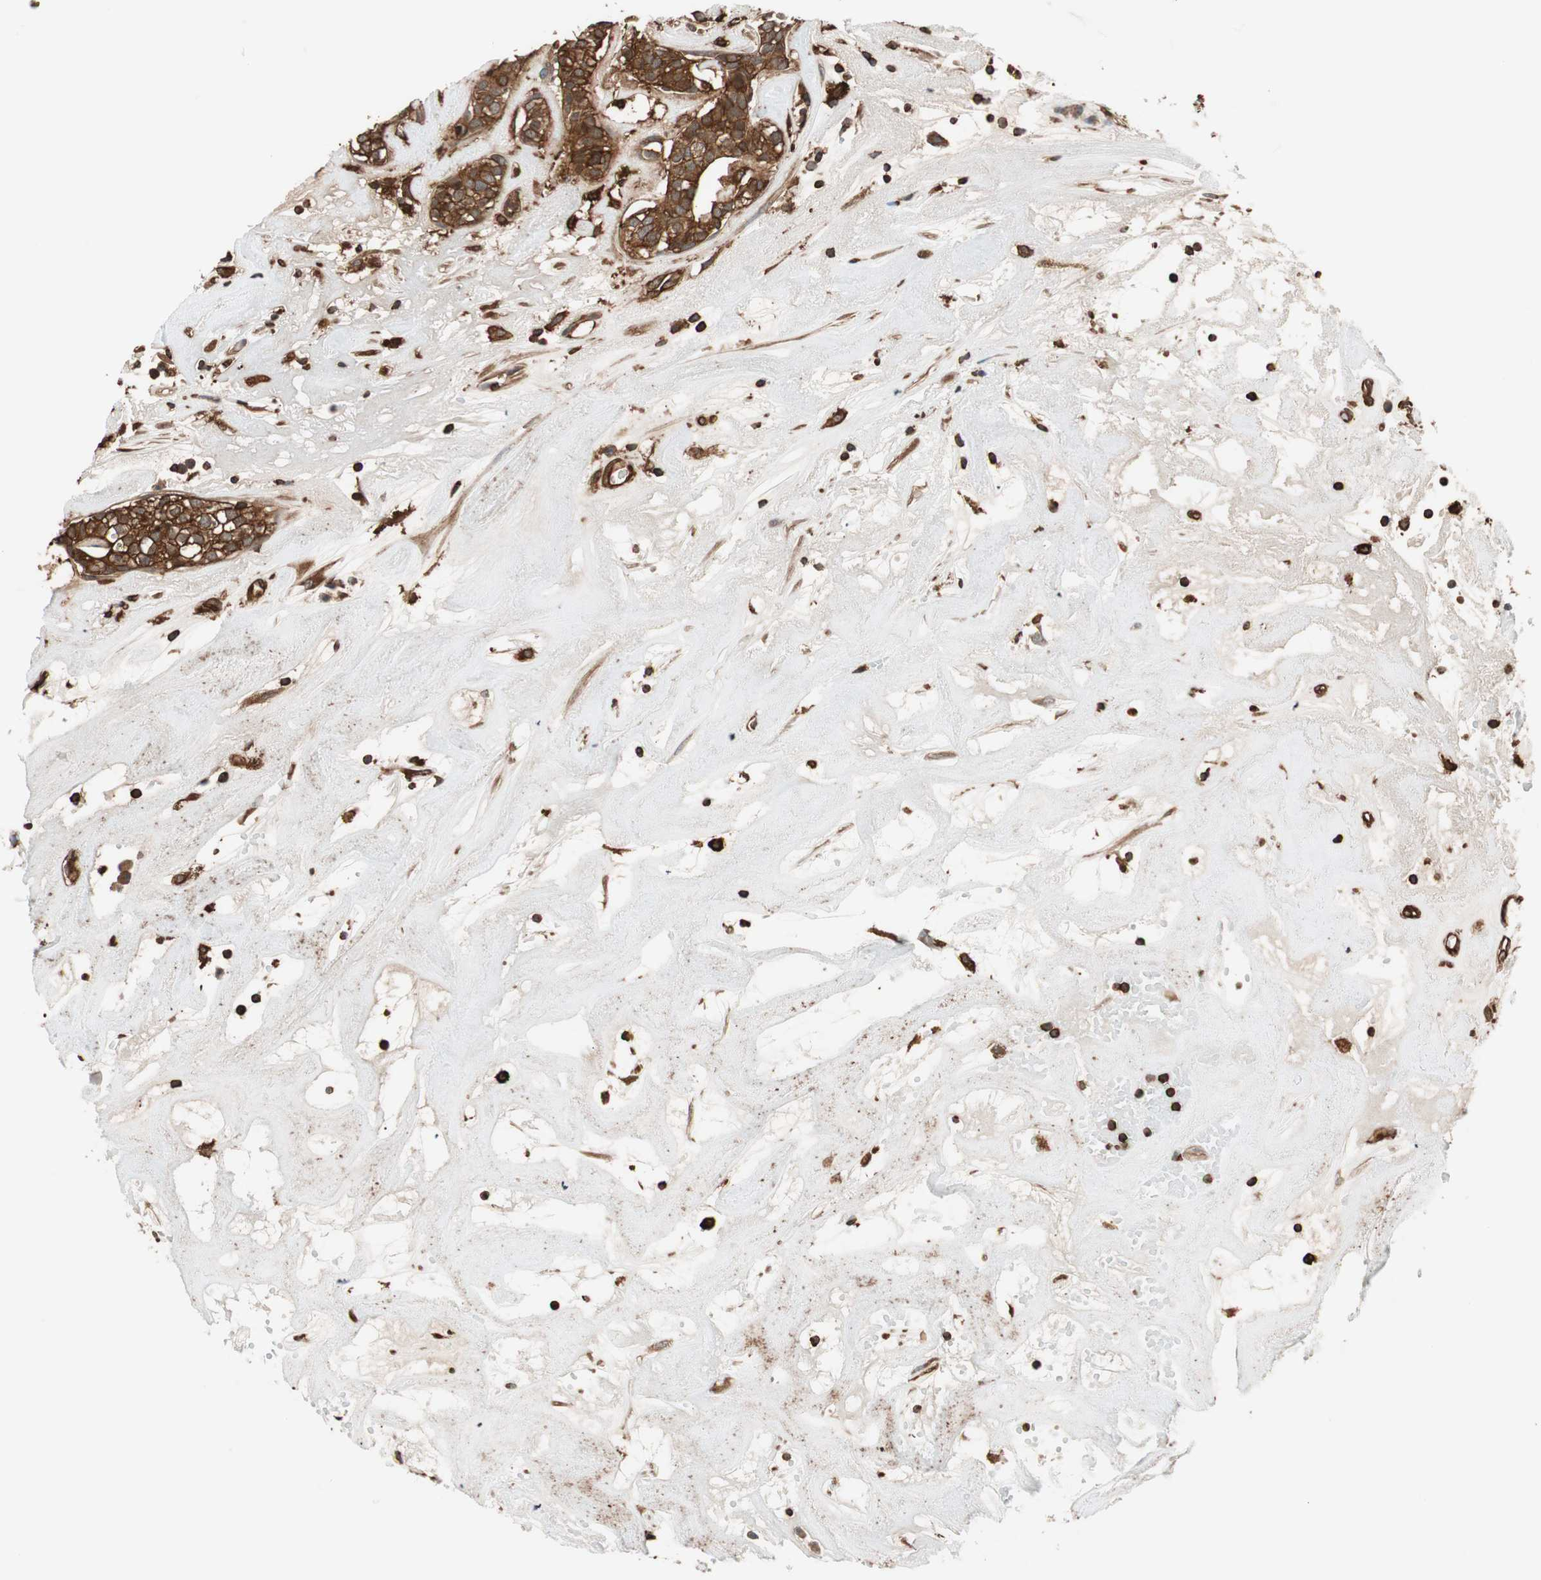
{"staining": {"intensity": "moderate", "quantity": ">75%", "location": "cytoplasmic/membranous"}, "tissue": "head and neck cancer", "cell_type": "Tumor cells", "image_type": "cancer", "snomed": [{"axis": "morphology", "description": "Adenocarcinoma, NOS"}, {"axis": "topography", "description": "Salivary gland"}, {"axis": "topography", "description": "Head-Neck"}], "caption": "Immunohistochemical staining of human head and neck adenocarcinoma demonstrates medium levels of moderate cytoplasmic/membranous protein staining in approximately >75% of tumor cells.", "gene": "VASP", "patient": {"sex": "female", "age": 65}}